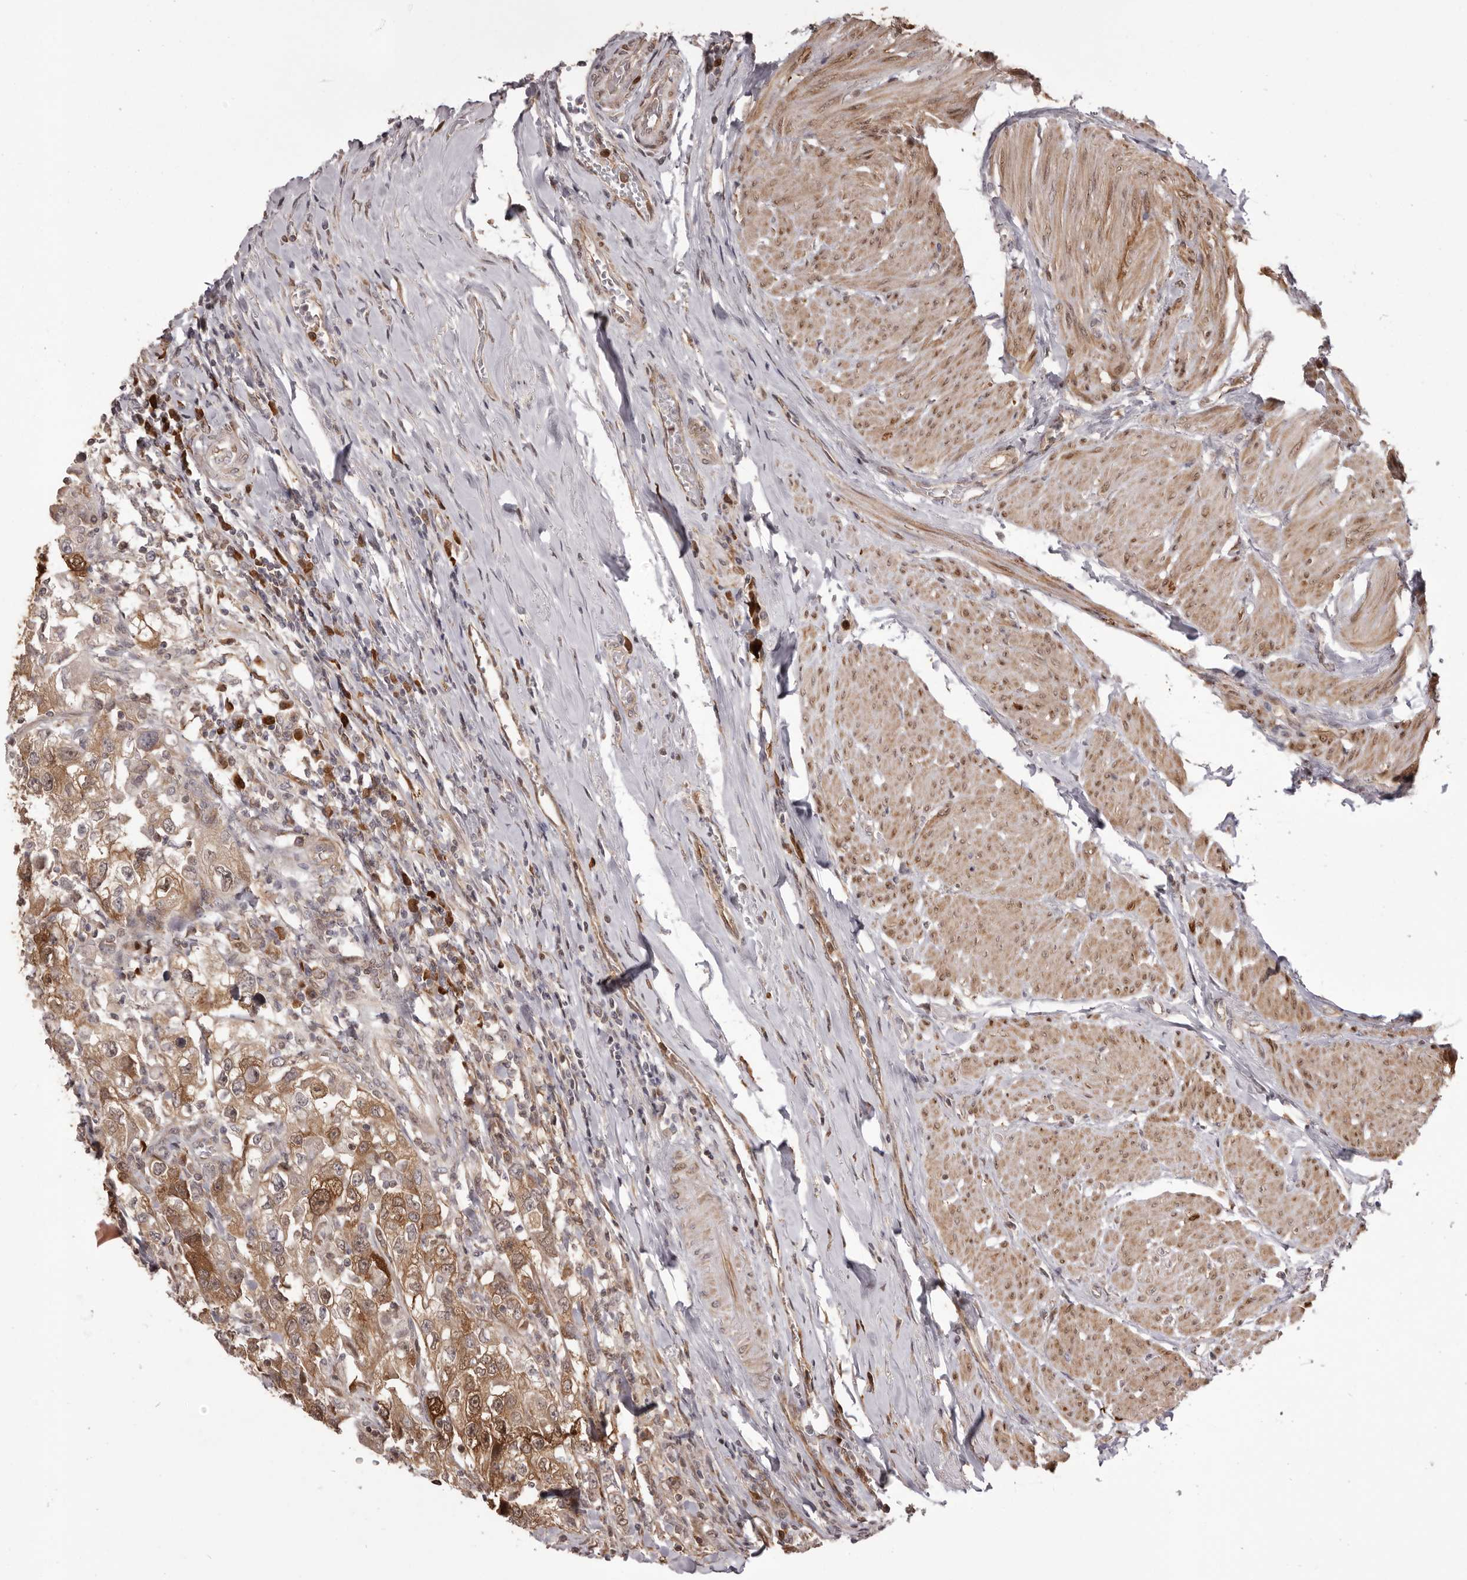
{"staining": {"intensity": "moderate", "quantity": ">75%", "location": "cytoplasmic/membranous"}, "tissue": "urothelial cancer", "cell_type": "Tumor cells", "image_type": "cancer", "snomed": [{"axis": "morphology", "description": "Urothelial carcinoma, High grade"}, {"axis": "topography", "description": "Urinary bladder"}], "caption": "Urothelial cancer stained with DAB (3,3'-diaminobenzidine) IHC shows medium levels of moderate cytoplasmic/membranous expression in approximately >75% of tumor cells. Nuclei are stained in blue.", "gene": "GFOD1", "patient": {"sex": "female", "age": 80}}